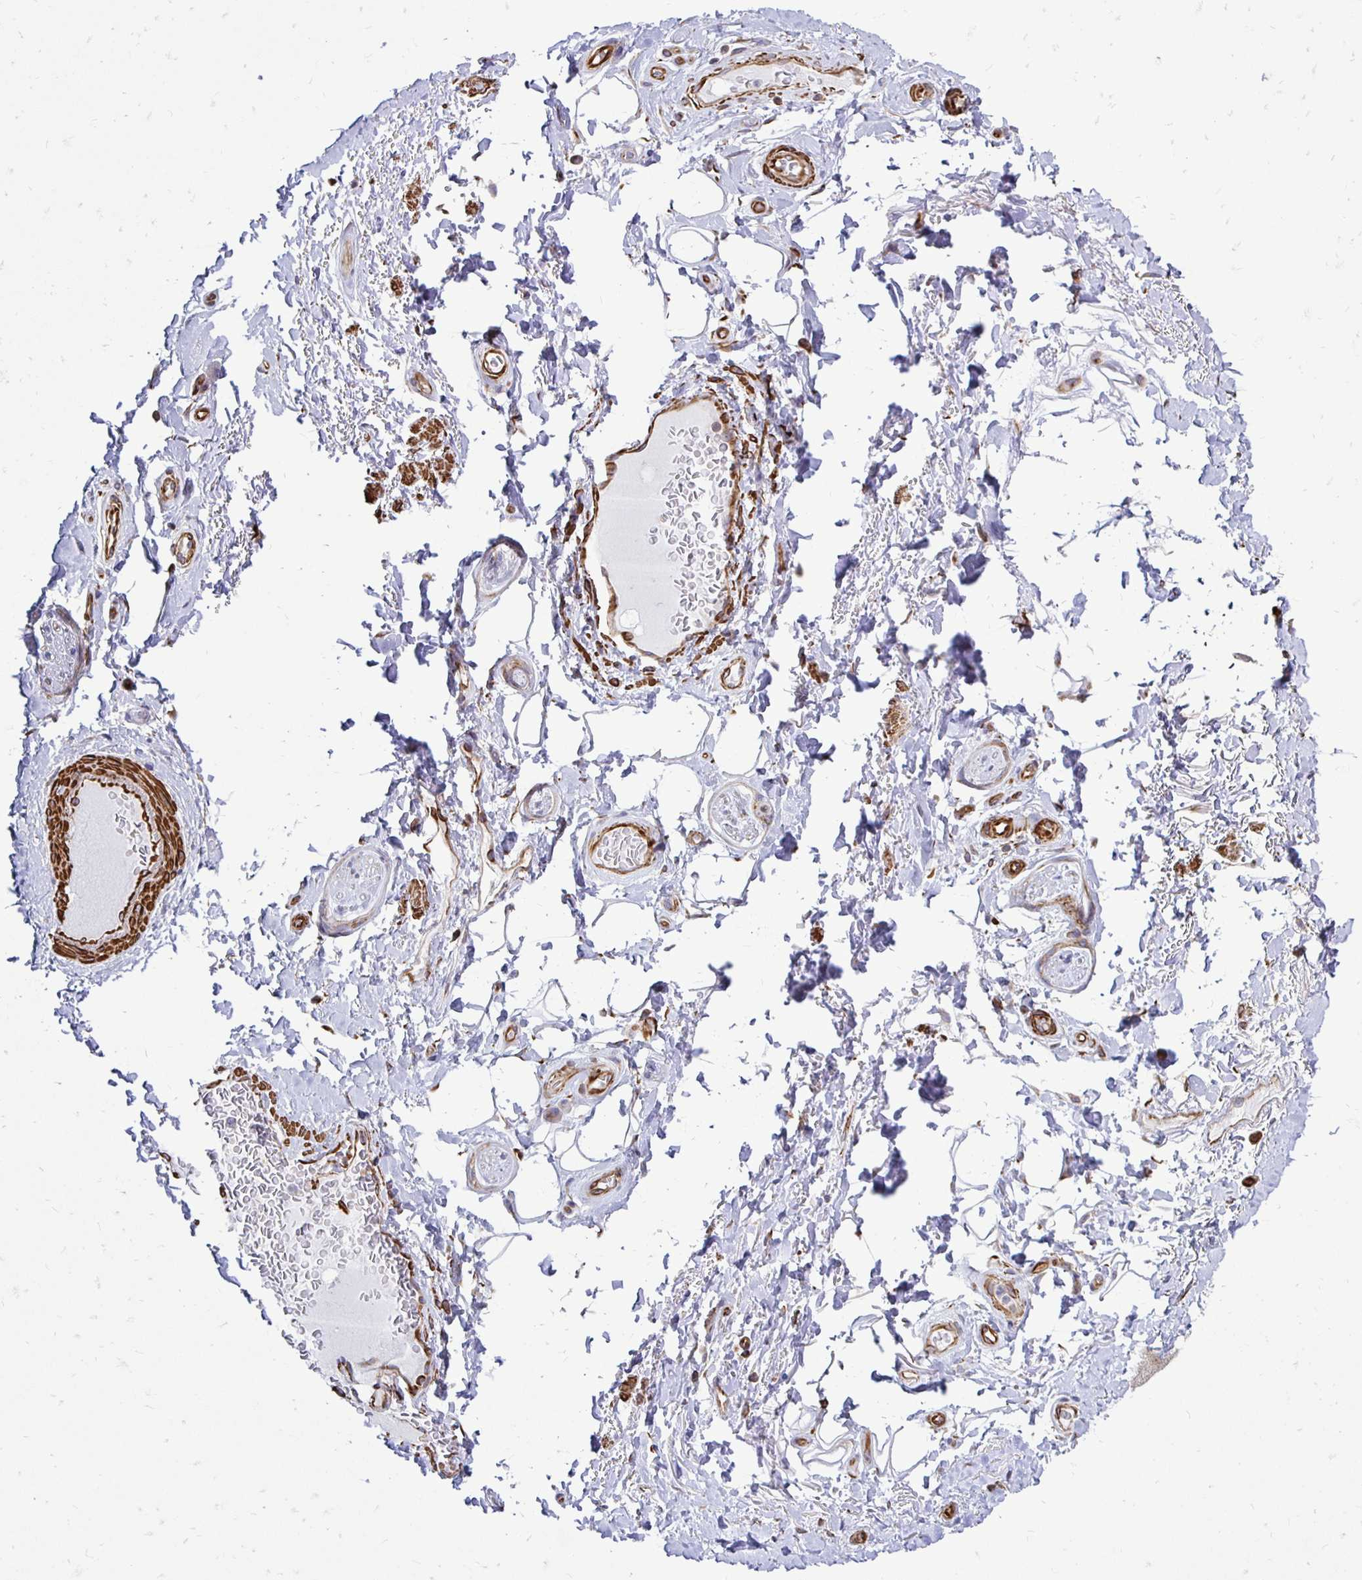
{"staining": {"intensity": "negative", "quantity": "none", "location": "none"}, "tissue": "adipose tissue", "cell_type": "Adipocytes", "image_type": "normal", "snomed": [{"axis": "morphology", "description": "Normal tissue, NOS"}, {"axis": "topography", "description": "Peripheral nerve tissue"}], "caption": "High power microscopy micrograph of an immunohistochemistry micrograph of normal adipose tissue, revealing no significant positivity in adipocytes. Brightfield microscopy of immunohistochemistry (IHC) stained with DAB (3,3'-diaminobenzidine) (brown) and hematoxylin (blue), captured at high magnification.", "gene": "CTPS1", "patient": {"sex": "male", "age": 51}}